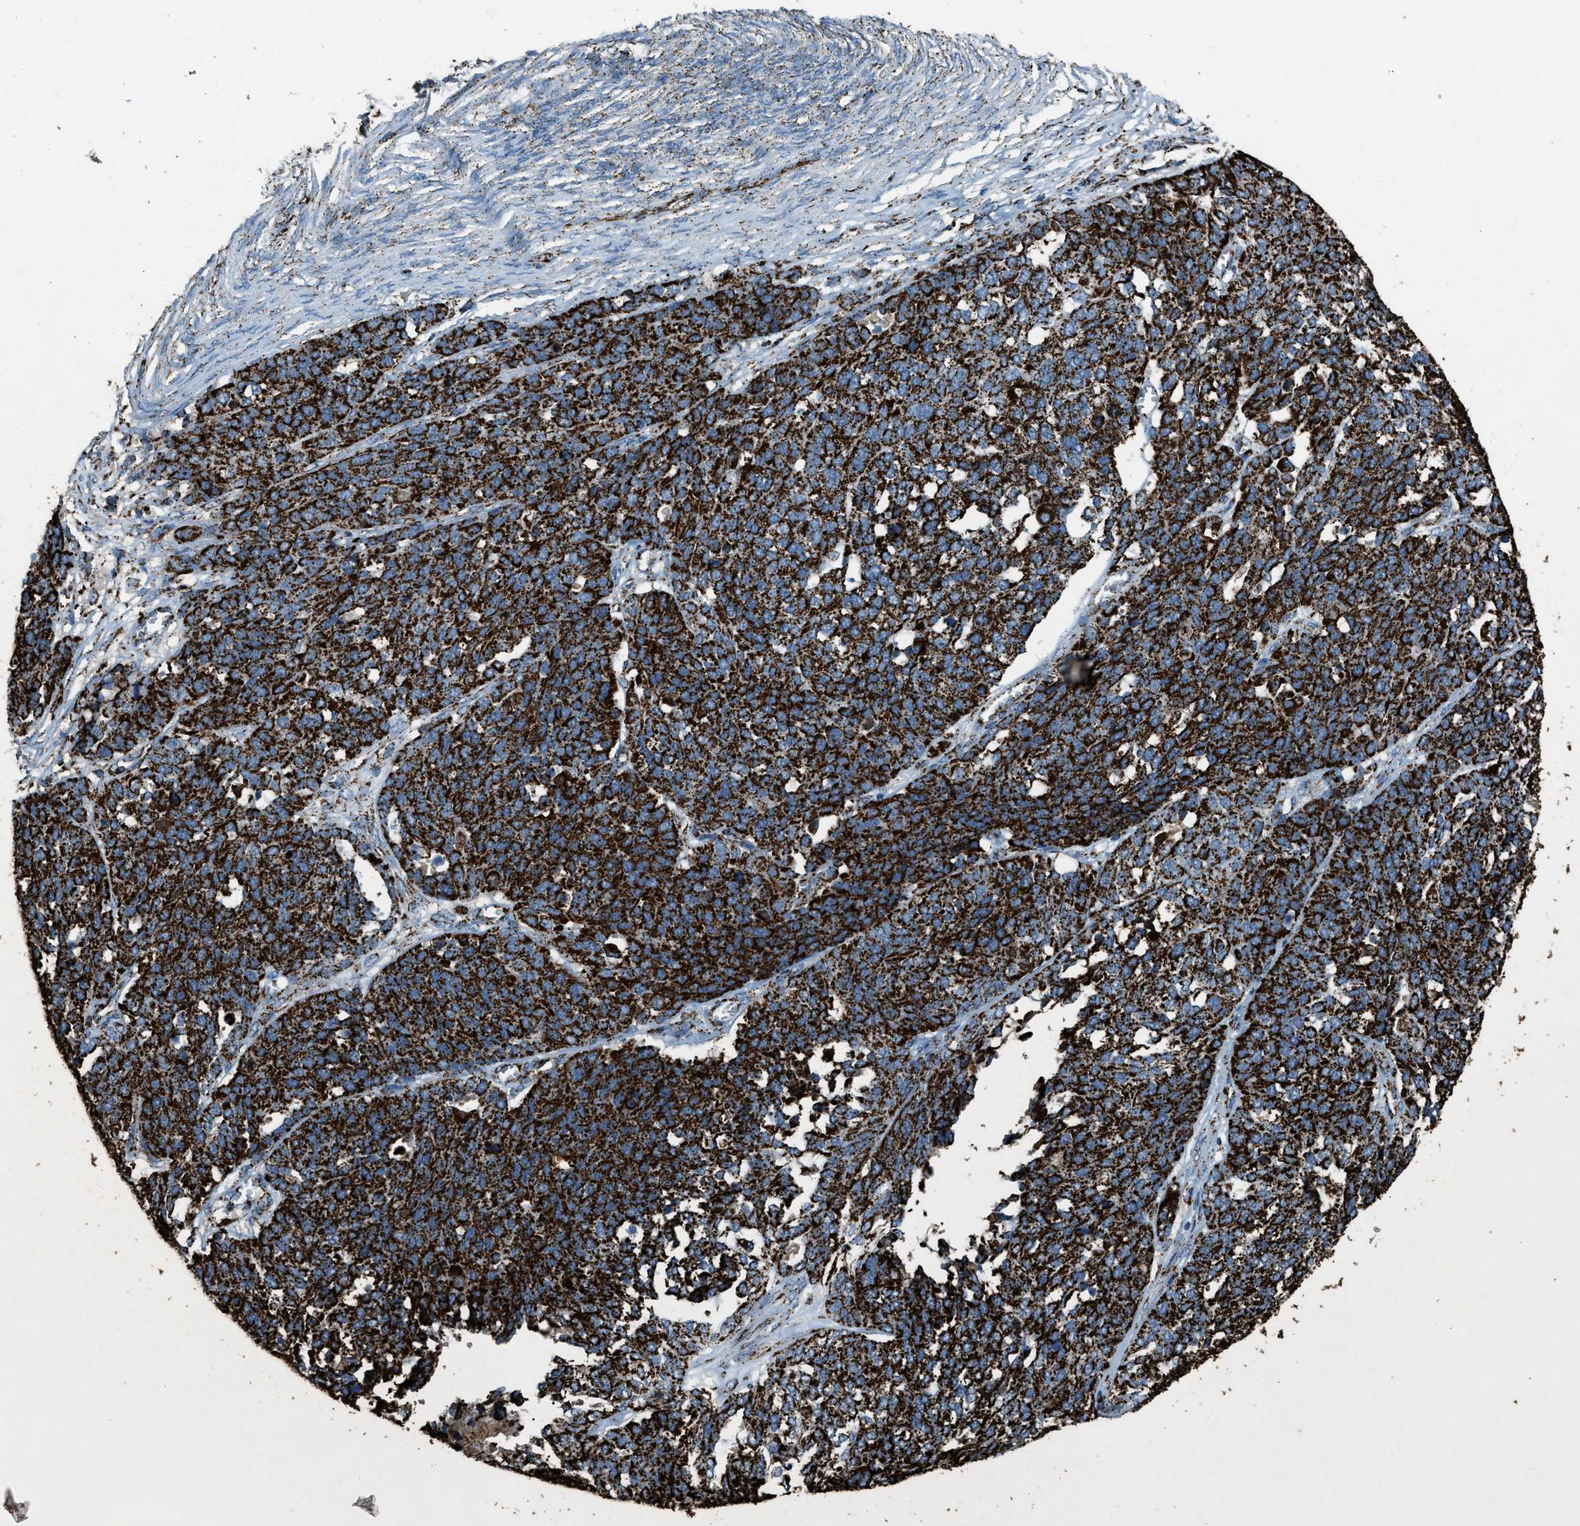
{"staining": {"intensity": "strong", "quantity": ">75%", "location": "cytoplasmic/membranous"}, "tissue": "ovarian cancer", "cell_type": "Tumor cells", "image_type": "cancer", "snomed": [{"axis": "morphology", "description": "Cystadenocarcinoma, serous, NOS"}, {"axis": "topography", "description": "Ovary"}], "caption": "This is an image of immunohistochemistry staining of ovarian serous cystadenocarcinoma, which shows strong staining in the cytoplasmic/membranous of tumor cells.", "gene": "MDH2", "patient": {"sex": "female", "age": 44}}